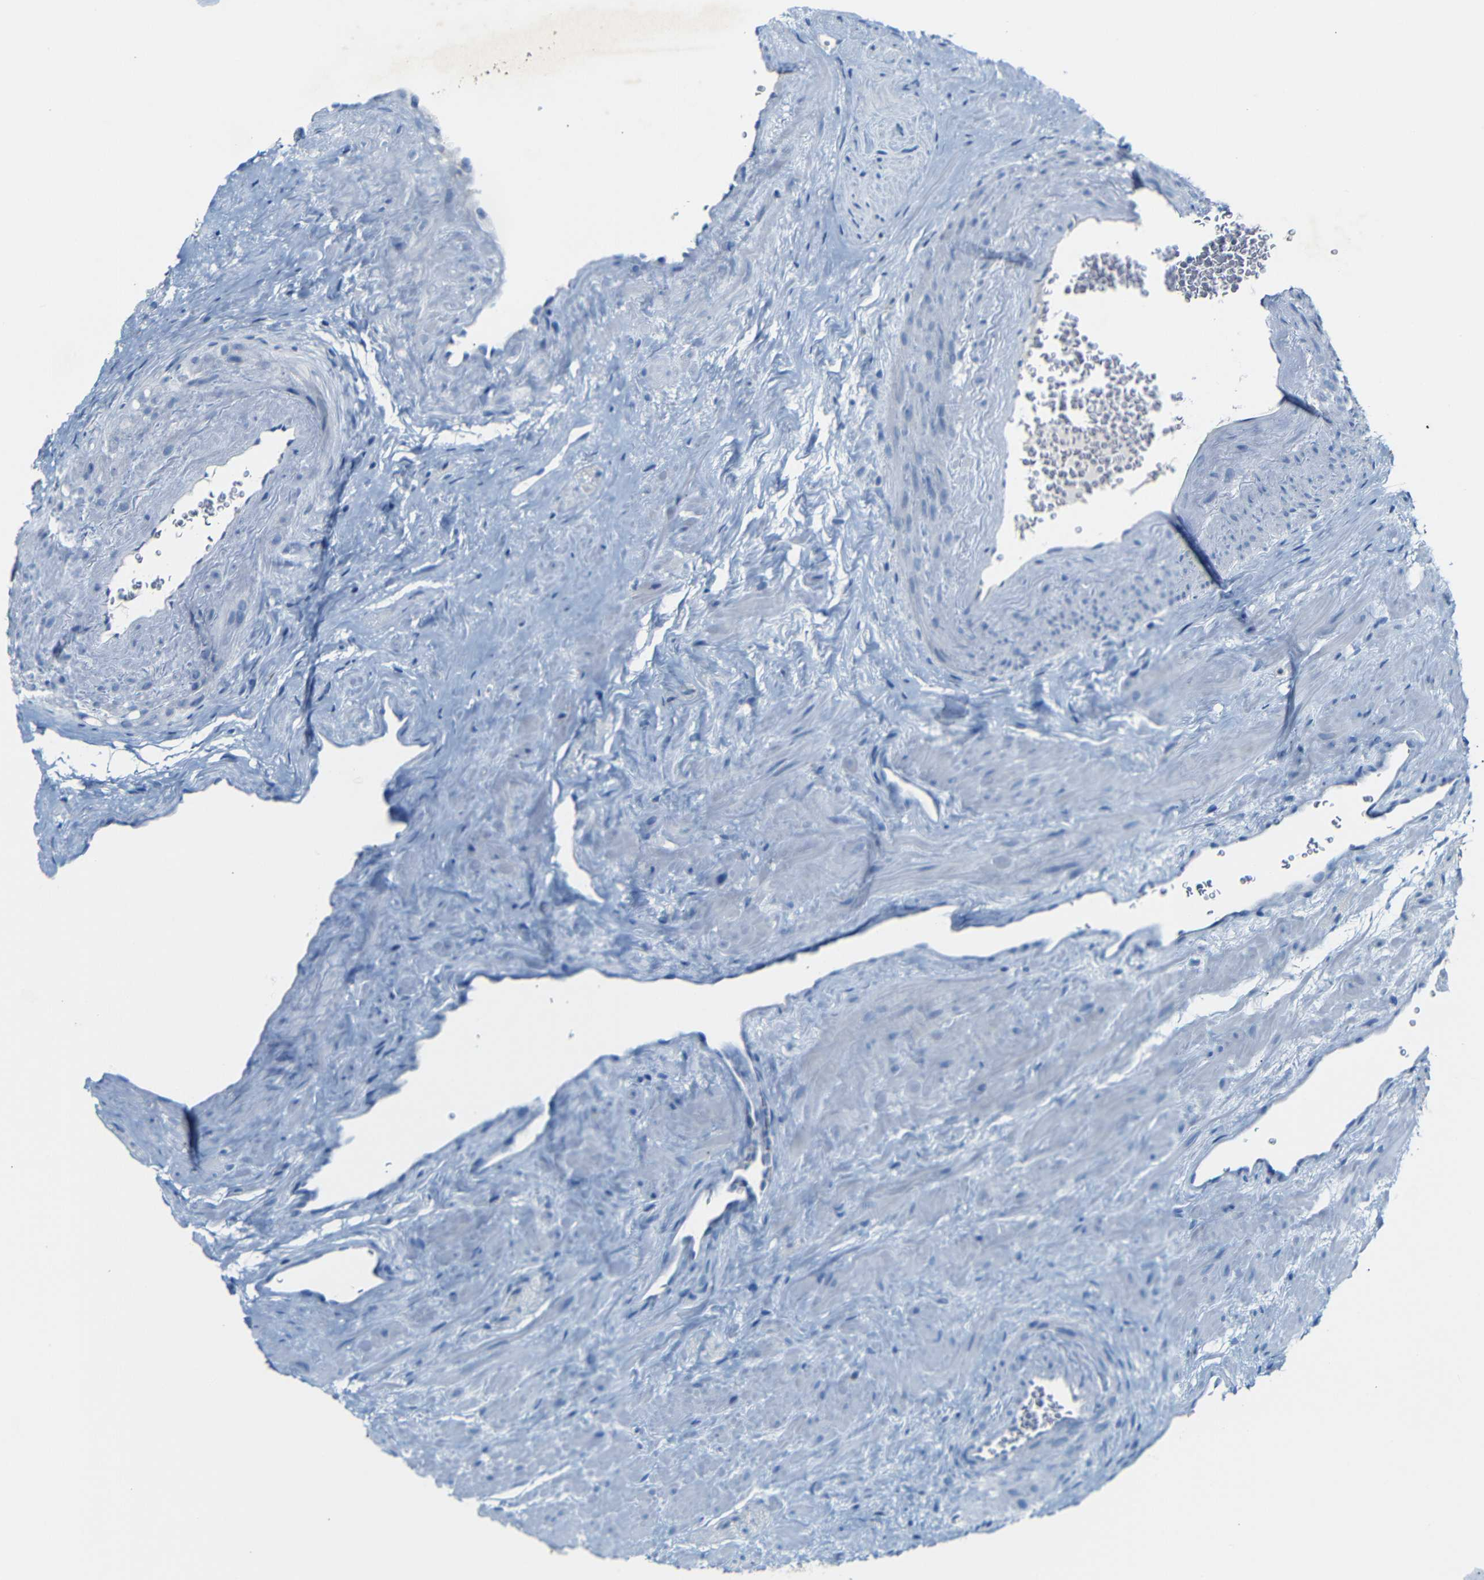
{"staining": {"intensity": "weak", "quantity": ">75%", "location": "cytoplasmic/membranous"}, "tissue": "prostate cancer", "cell_type": "Tumor cells", "image_type": "cancer", "snomed": [{"axis": "morphology", "description": "Adenocarcinoma, High grade"}, {"axis": "topography", "description": "Prostate"}], "caption": "High-grade adenocarcinoma (prostate) stained with DAB immunohistochemistry shows low levels of weak cytoplasmic/membranous expression in about >75% of tumor cells.", "gene": "FCRL1", "patient": {"sex": "male", "age": 64}}